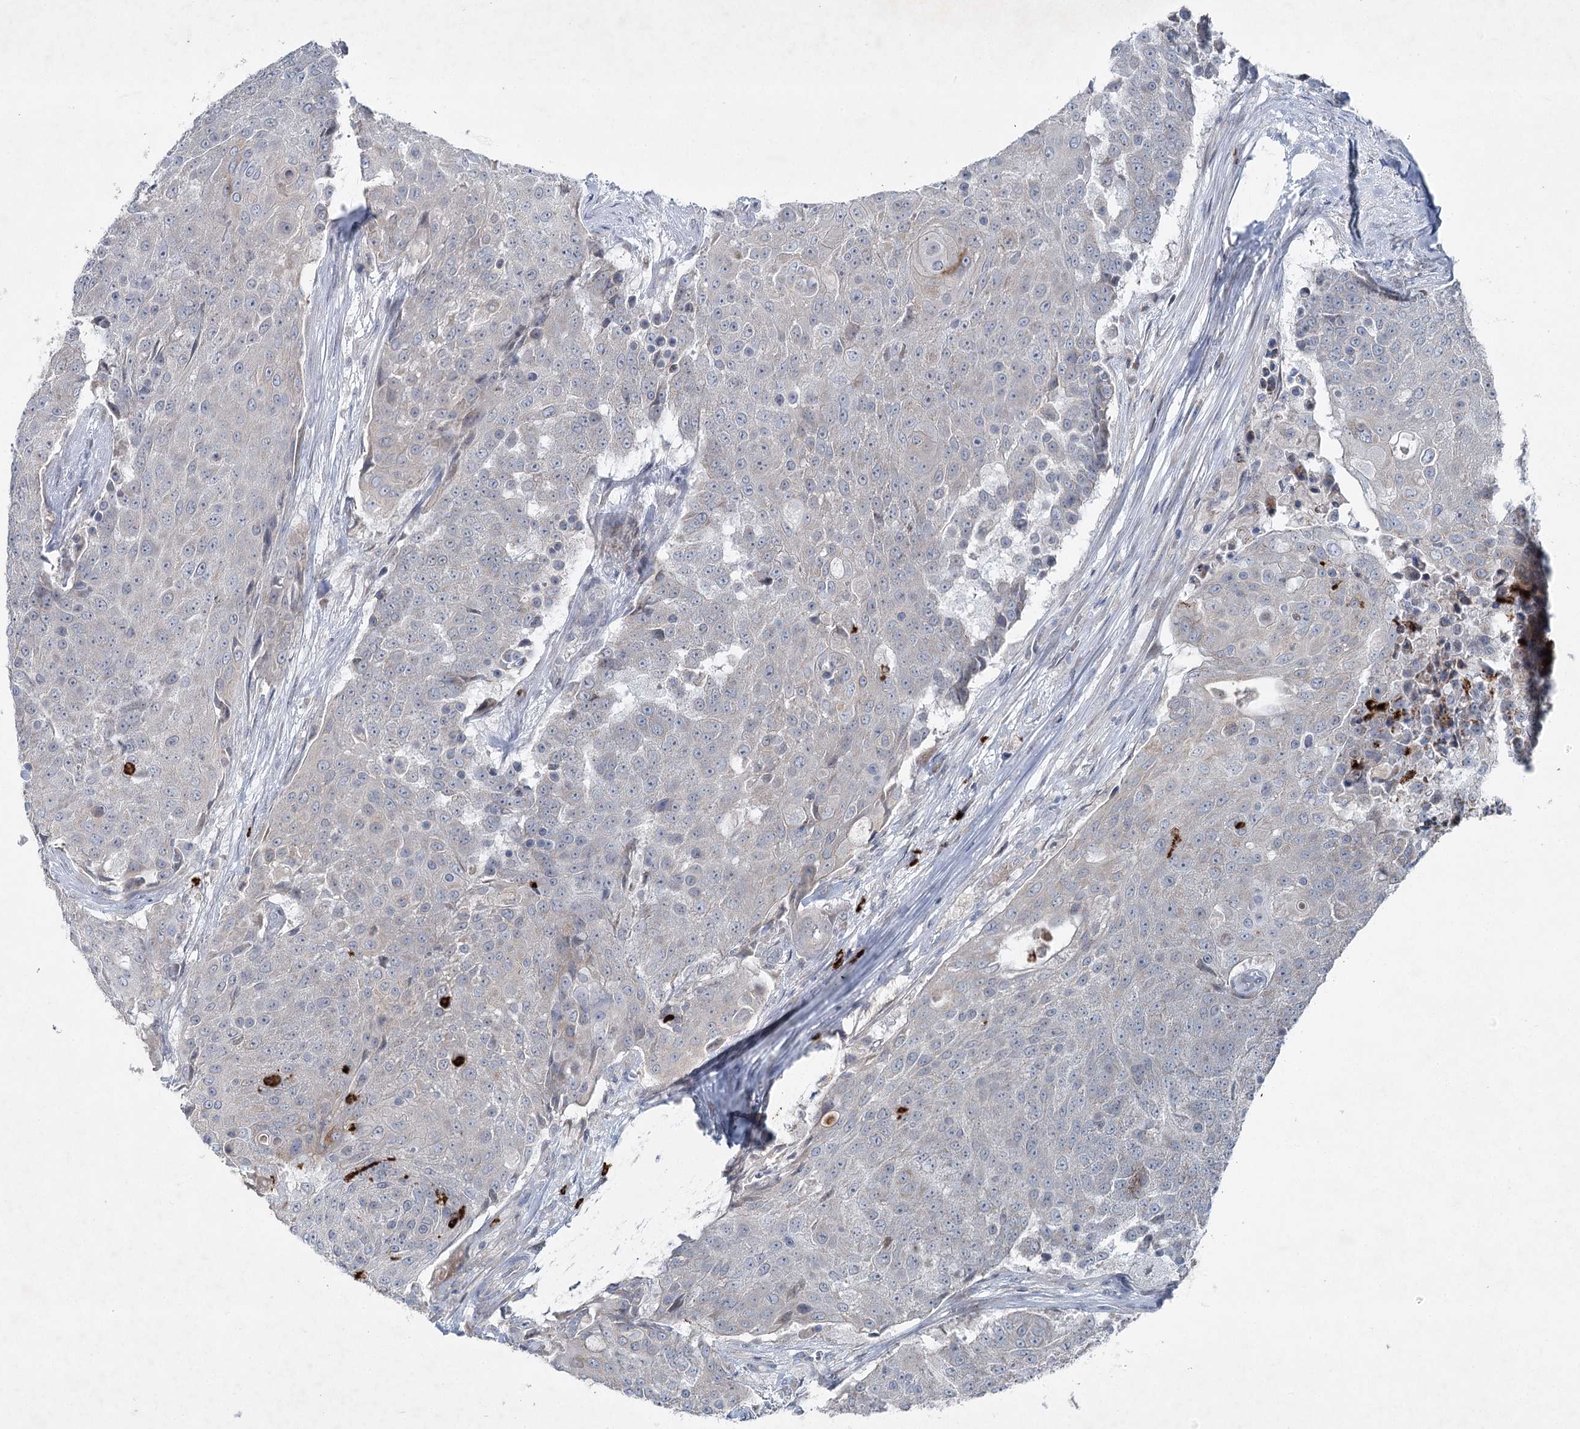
{"staining": {"intensity": "negative", "quantity": "none", "location": "none"}, "tissue": "urothelial cancer", "cell_type": "Tumor cells", "image_type": "cancer", "snomed": [{"axis": "morphology", "description": "Urothelial carcinoma, High grade"}, {"axis": "topography", "description": "Urinary bladder"}], "caption": "The IHC micrograph has no significant staining in tumor cells of urothelial cancer tissue.", "gene": "PLA2G12A", "patient": {"sex": "female", "age": 63}}